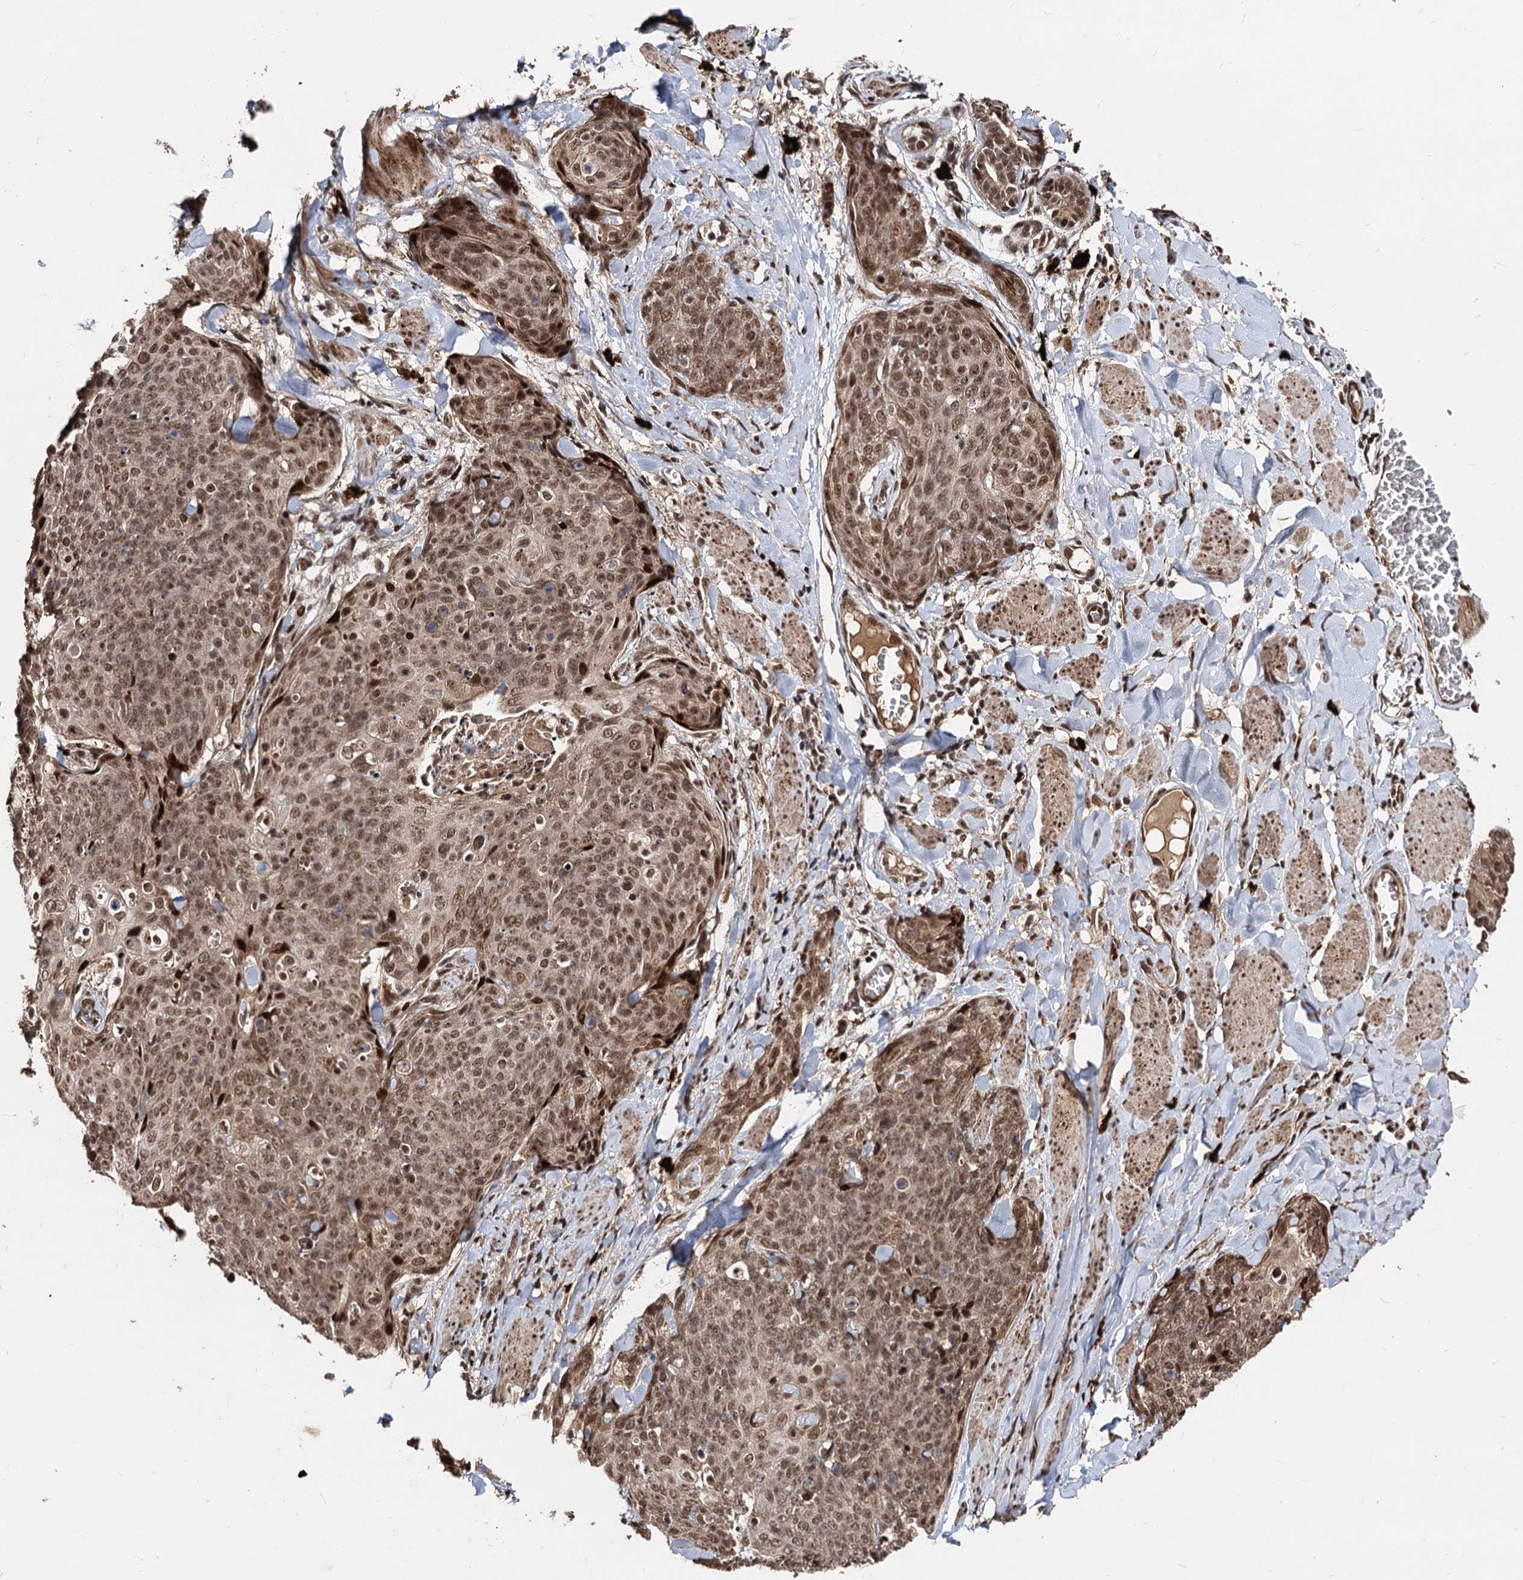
{"staining": {"intensity": "moderate", "quantity": ">75%", "location": "nuclear"}, "tissue": "skin cancer", "cell_type": "Tumor cells", "image_type": "cancer", "snomed": [{"axis": "morphology", "description": "Squamous cell carcinoma, NOS"}, {"axis": "topography", "description": "Skin"}, {"axis": "topography", "description": "Vulva"}], "caption": "Immunohistochemical staining of human skin cancer (squamous cell carcinoma) displays moderate nuclear protein expression in about >75% of tumor cells.", "gene": "SFSWAP", "patient": {"sex": "female", "age": 85}}